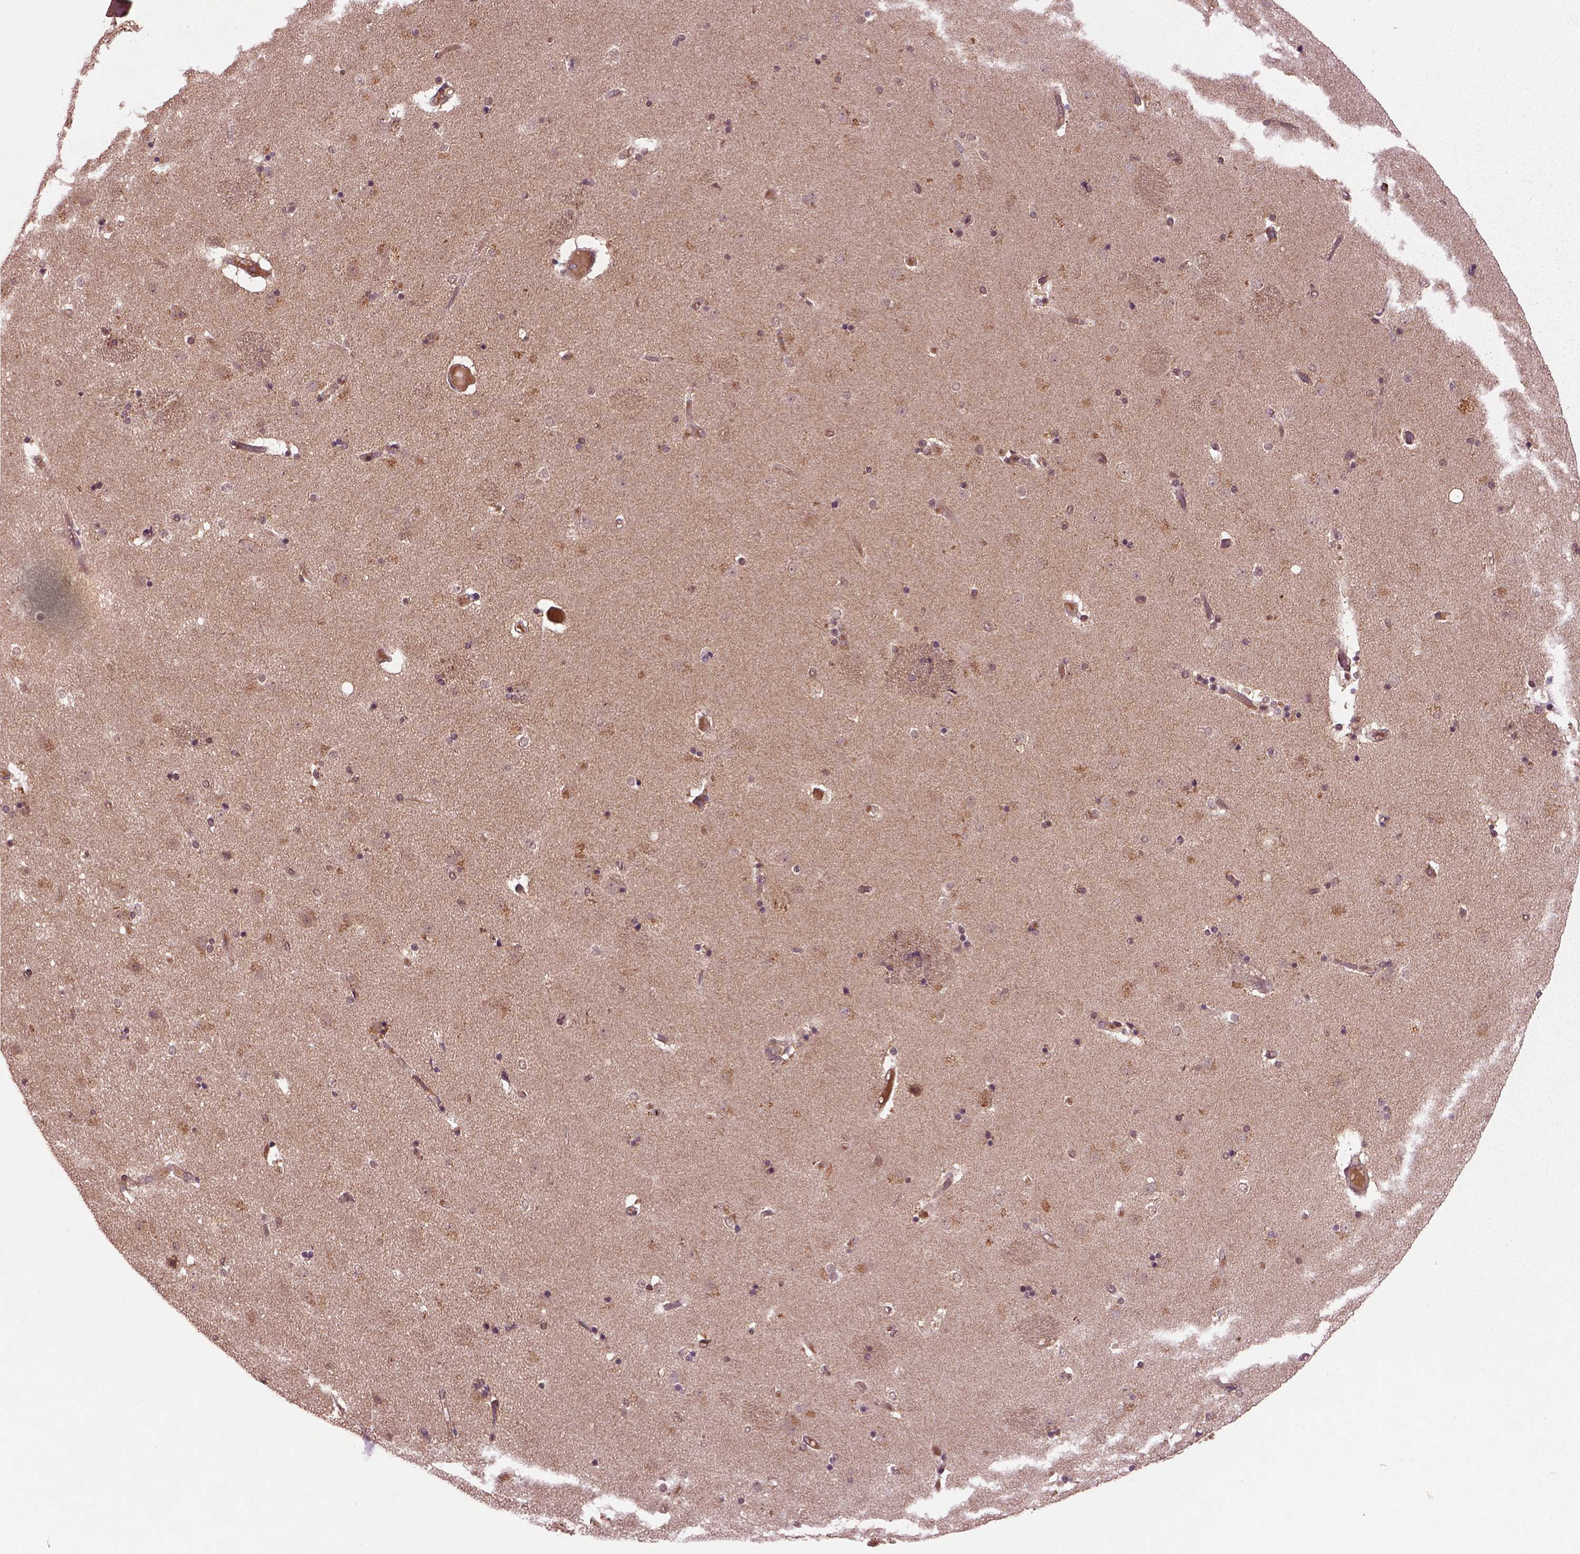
{"staining": {"intensity": "moderate", "quantity": "25%-75%", "location": "cytoplasmic/membranous"}, "tissue": "caudate", "cell_type": "Glial cells", "image_type": "normal", "snomed": [{"axis": "morphology", "description": "Normal tissue, NOS"}, {"axis": "topography", "description": "Lateral ventricle wall"}], "caption": "Human caudate stained with a brown dye reveals moderate cytoplasmic/membranous positive positivity in about 25%-75% of glial cells.", "gene": "MDP1", "patient": {"sex": "female", "age": 71}}